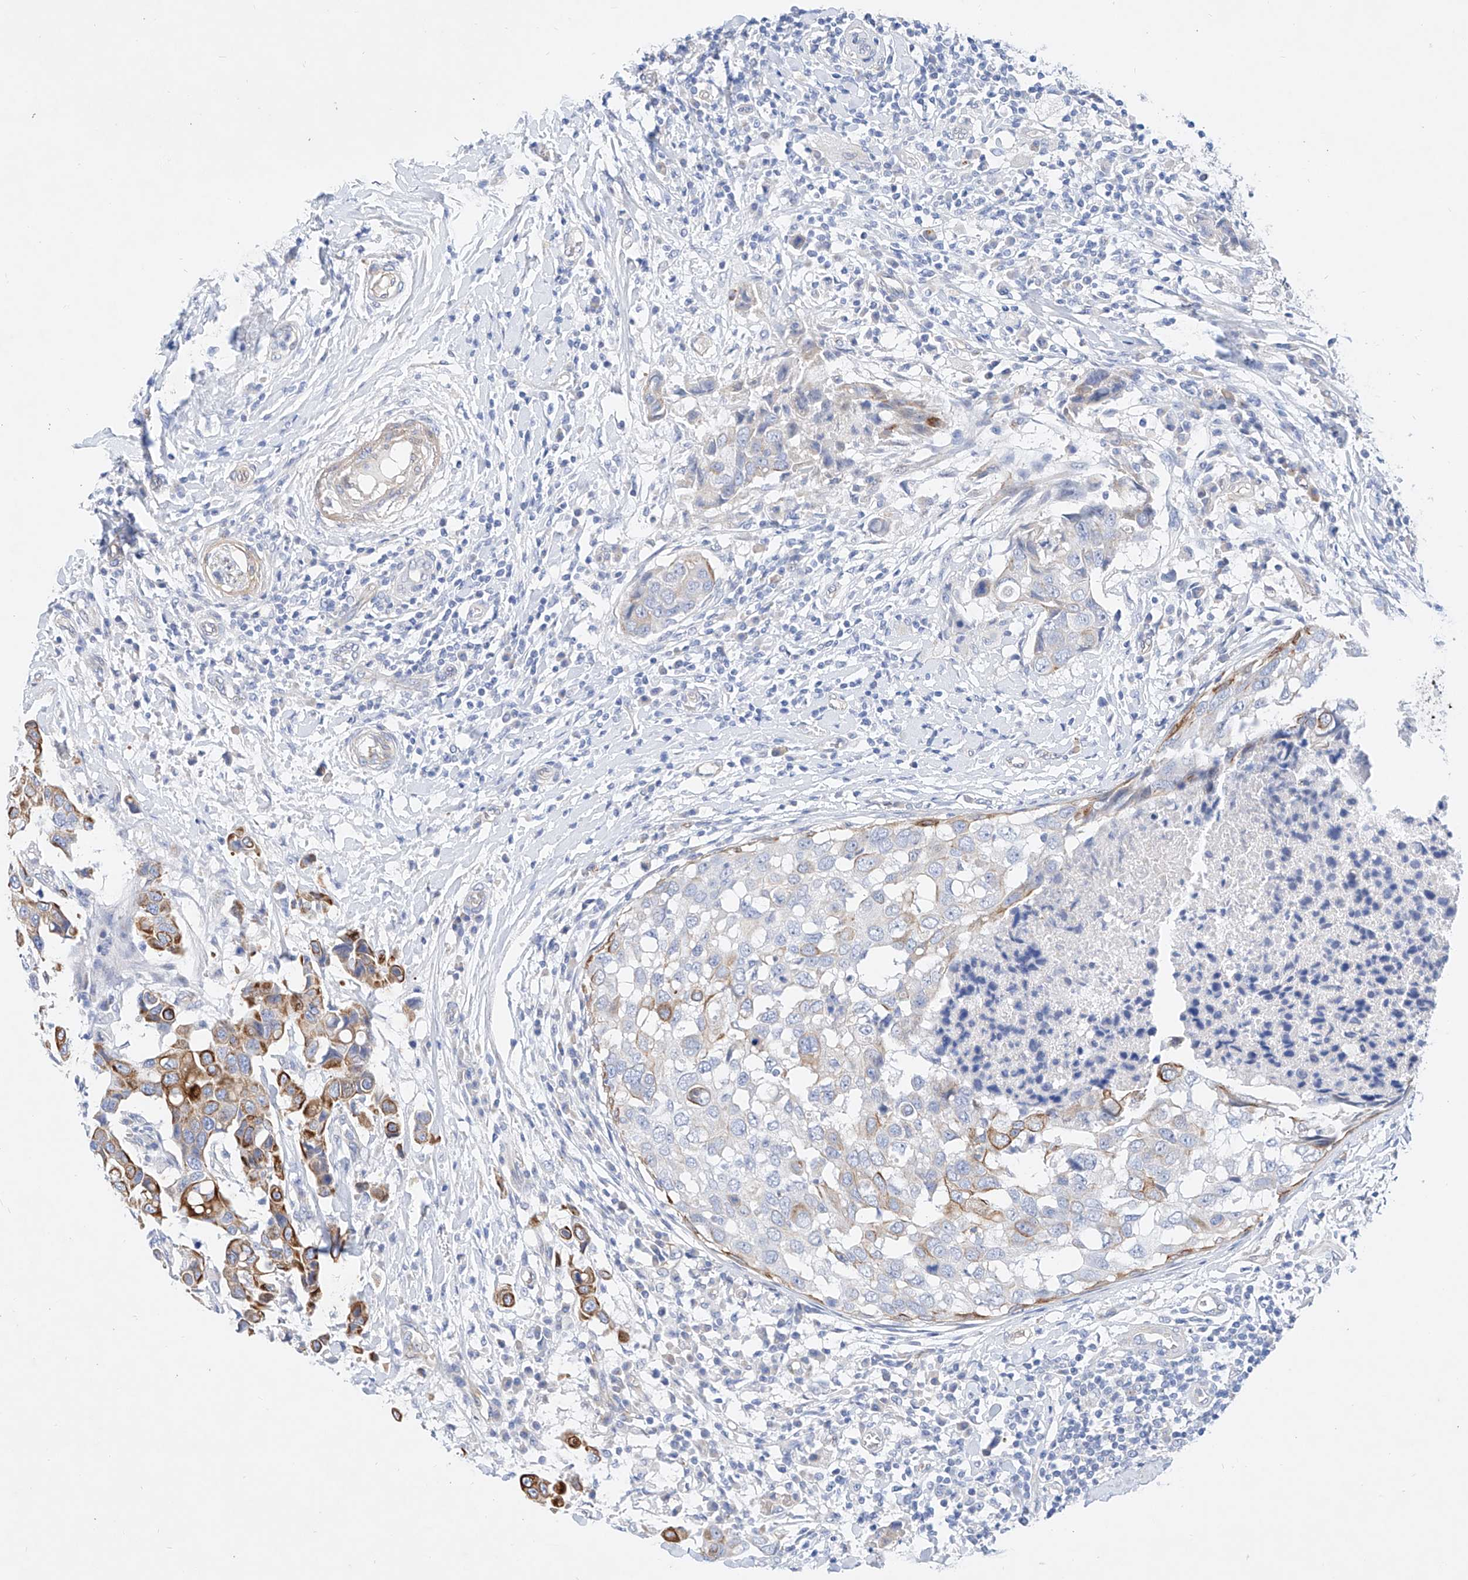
{"staining": {"intensity": "moderate", "quantity": "25%-75%", "location": "cytoplasmic/membranous"}, "tissue": "breast cancer", "cell_type": "Tumor cells", "image_type": "cancer", "snomed": [{"axis": "morphology", "description": "Duct carcinoma"}, {"axis": "topography", "description": "Breast"}], "caption": "The micrograph demonstrates a brown stain indicating the presence of a protein in the cytoplasmic/membranous of tumor cells in breast cancer (intraductal carcinoma). Nuclei are stained in blue.", "gene": "SBSPON", "patient": {"sex": "female", "age": 27}}